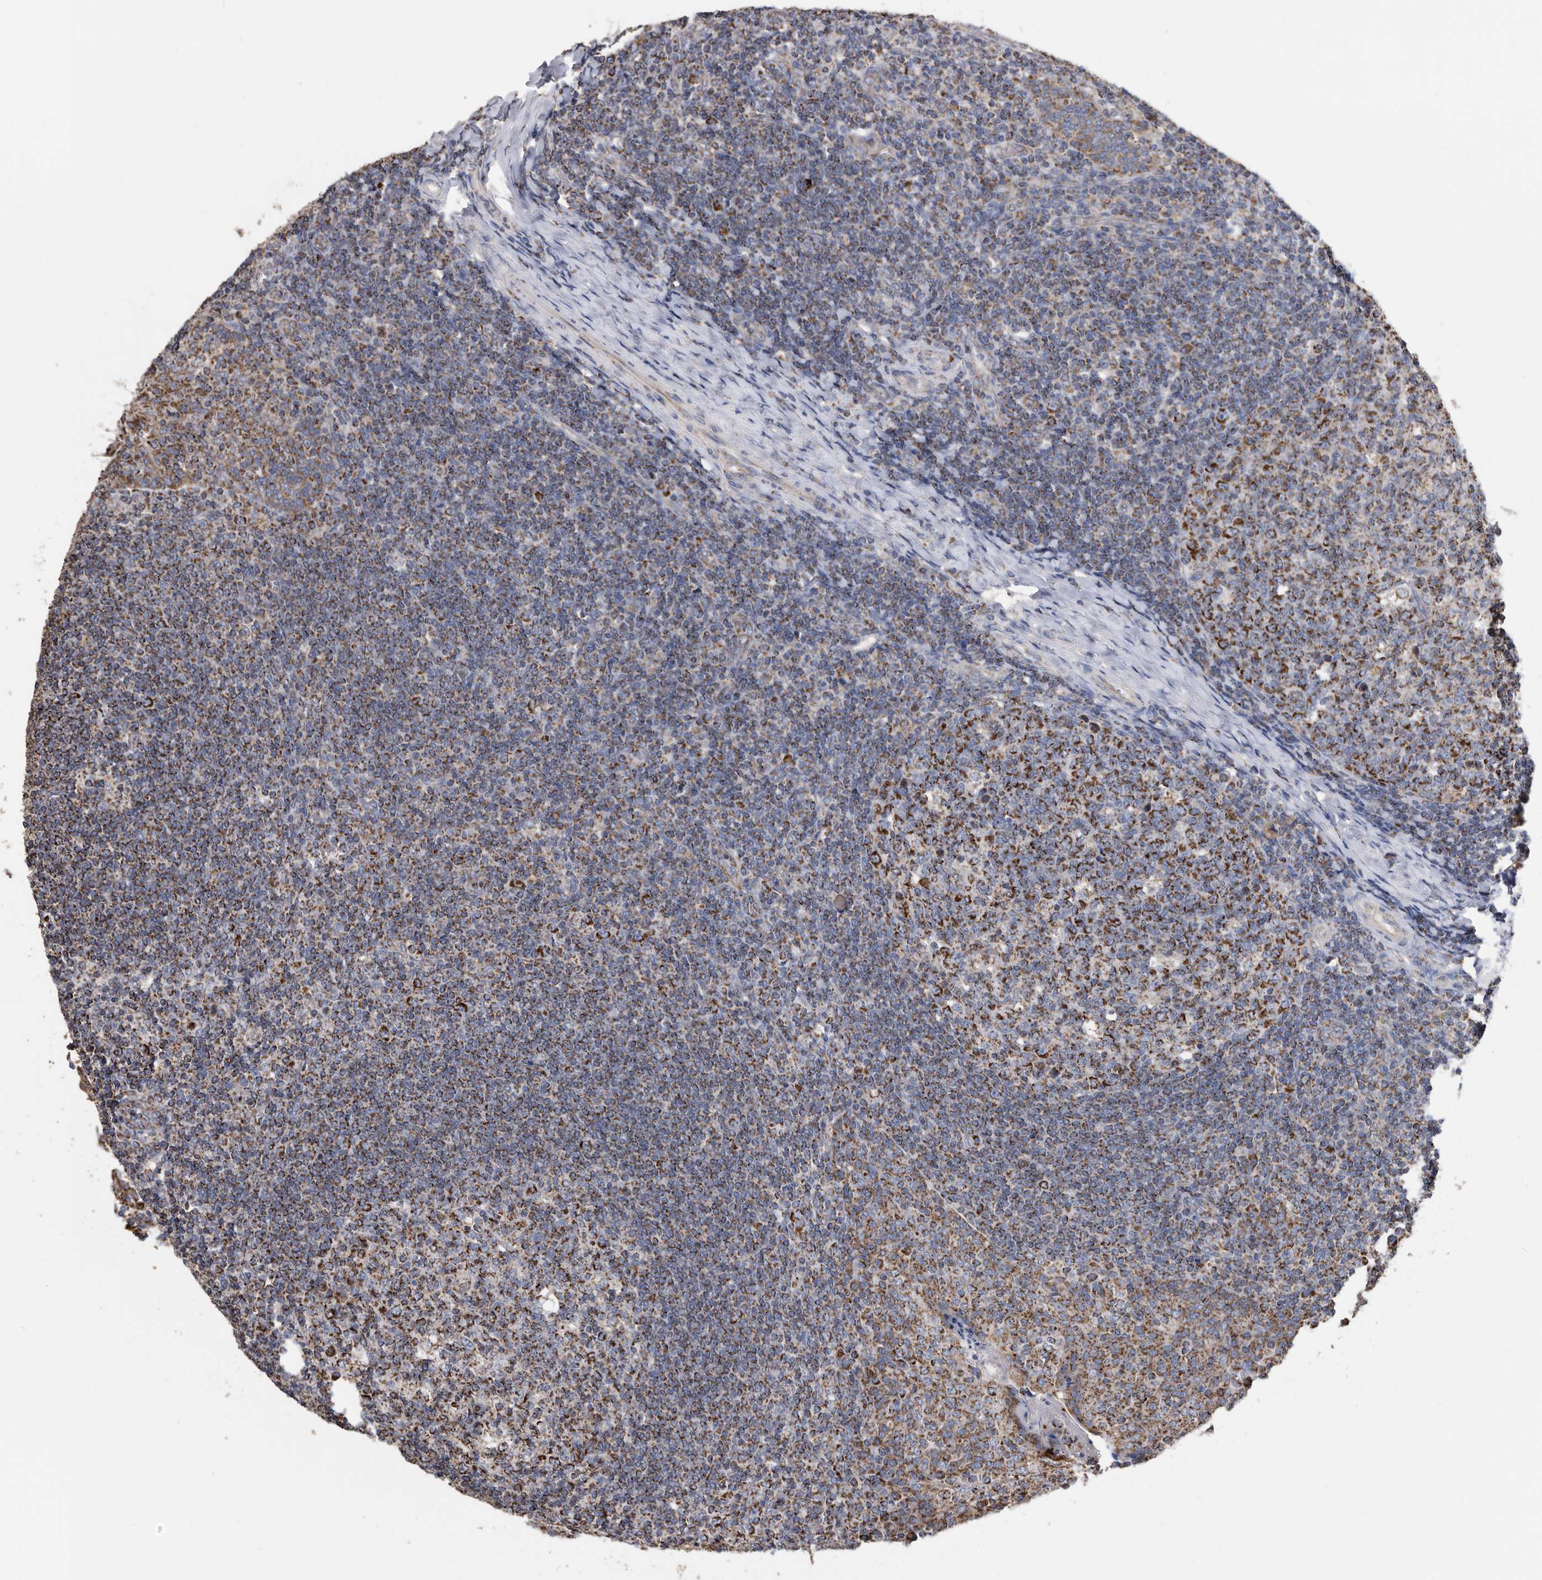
{"staining": {"intensity": "strong", "quantity": "25%-75%", "location": "cytoplasmic/membranous"}, "tissue": "tonsil", "cell_type": "Germinal center cells", "image_type": "normal", "snomed": [{"axis": "morphology", "description": "Normal tissue, NOS"}, {"axis": "topography", "description": "Tonsil"}], "caption": "Germinal center cells display strong cytoplasmic/membranous positivity in about 25%-75% of cells in unremarkable tonsil.", "gene": "WFDC1", "patient": {"sex": "female", "age": 19}}